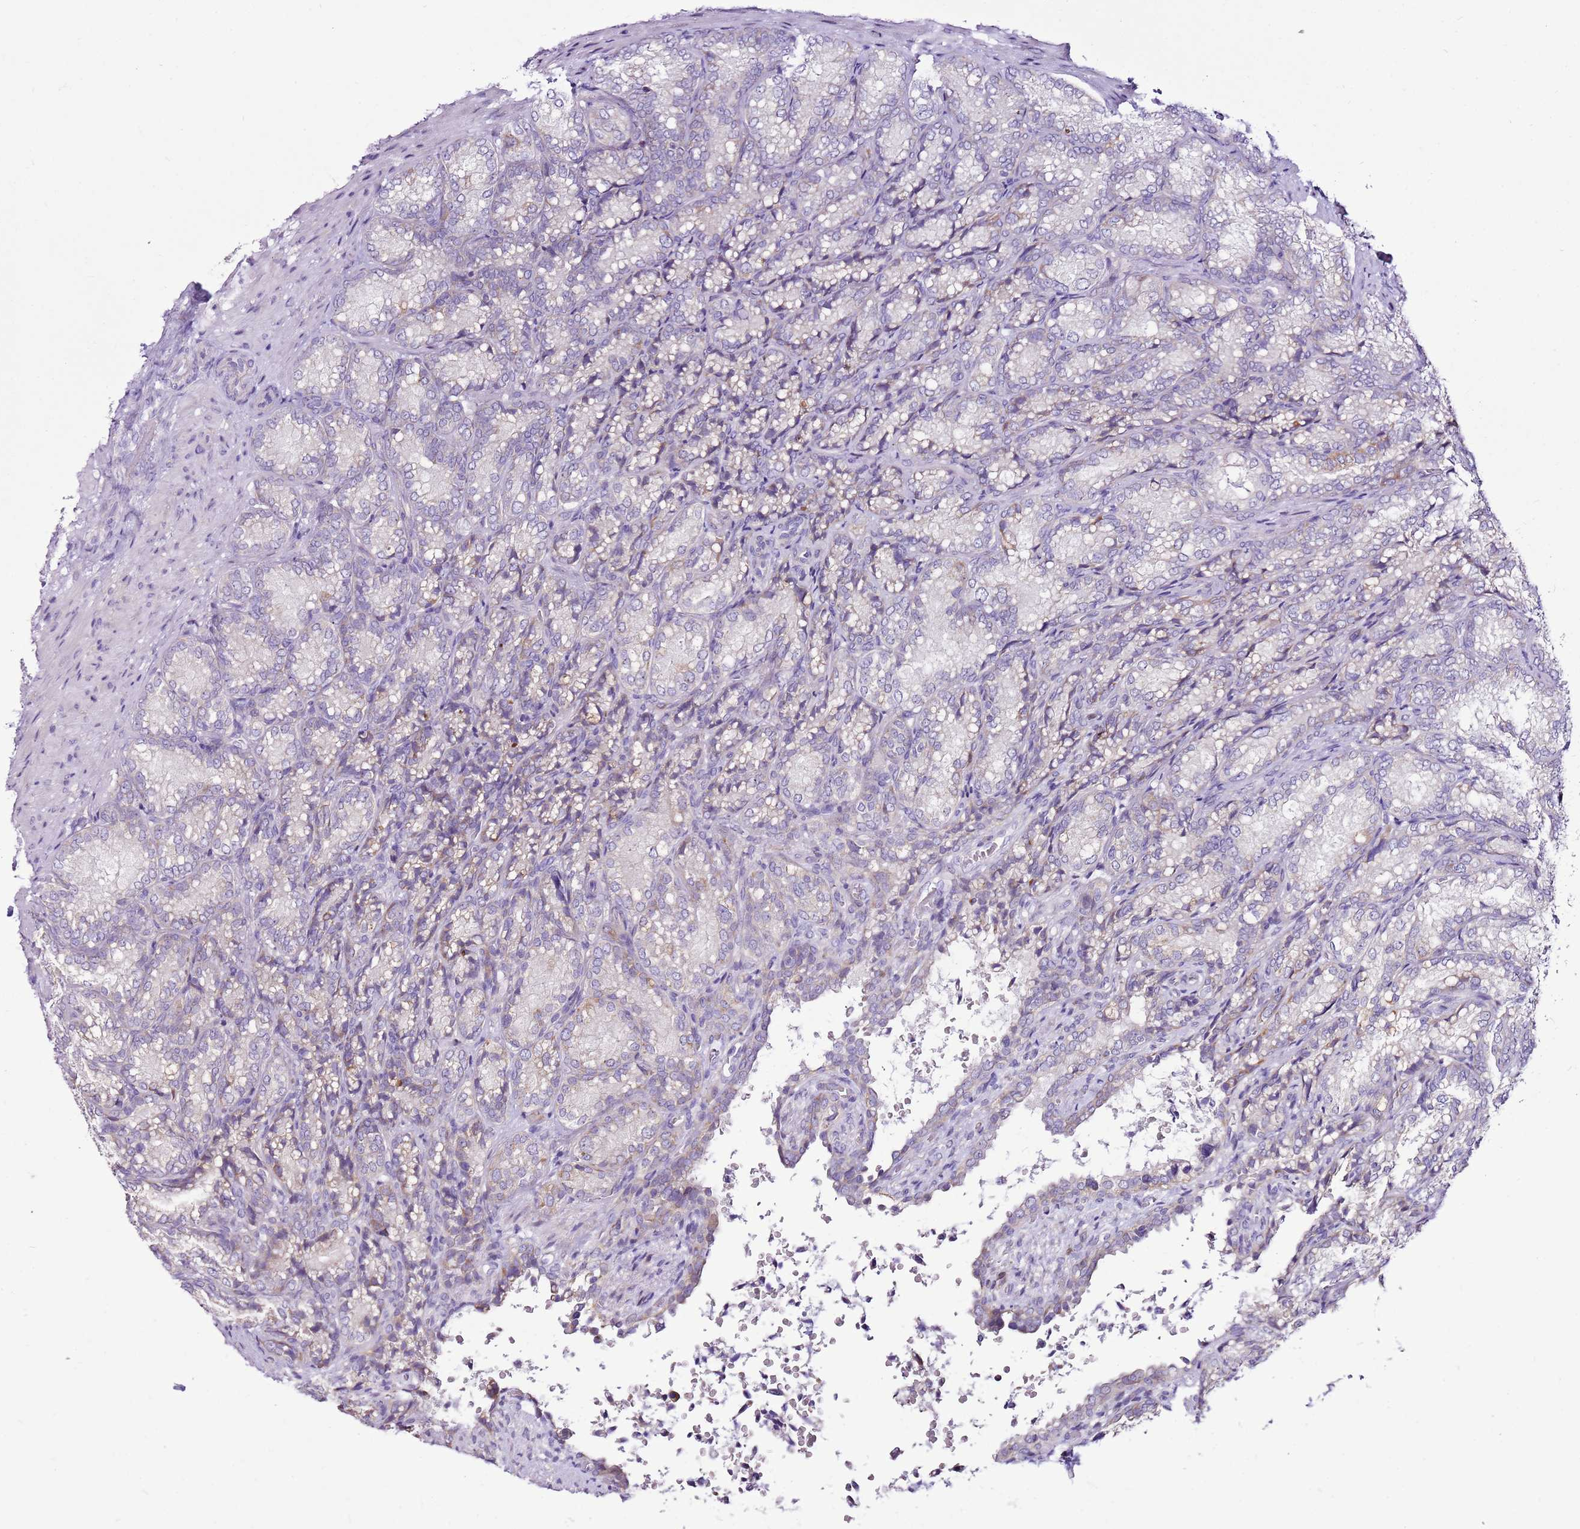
{"staining": {"intensity": "negative", "quantity": "none", "location": "none"}, "tissue": "seminal vesicle", "cell_type": "Glandular cells", "image_type": "normal", "snomed": [{"axis": "morphology", "description": "Normal tissue, NOS"}, {"axis": "topography", "description": "Seminal veicle"}], "caption": "Photomicrograph shows no protein expression in glandular cells of unremarkable seminal vesicle. (Stains: DAB (3,3'-diaminobenzidine) immunohistochemistry (IHC) with hematoxylin counter stain, Microscopy: brightfield microscopy at high magnification).", "gene": "SLC38A5", "patient": {"sex": "male", "age": 58}}